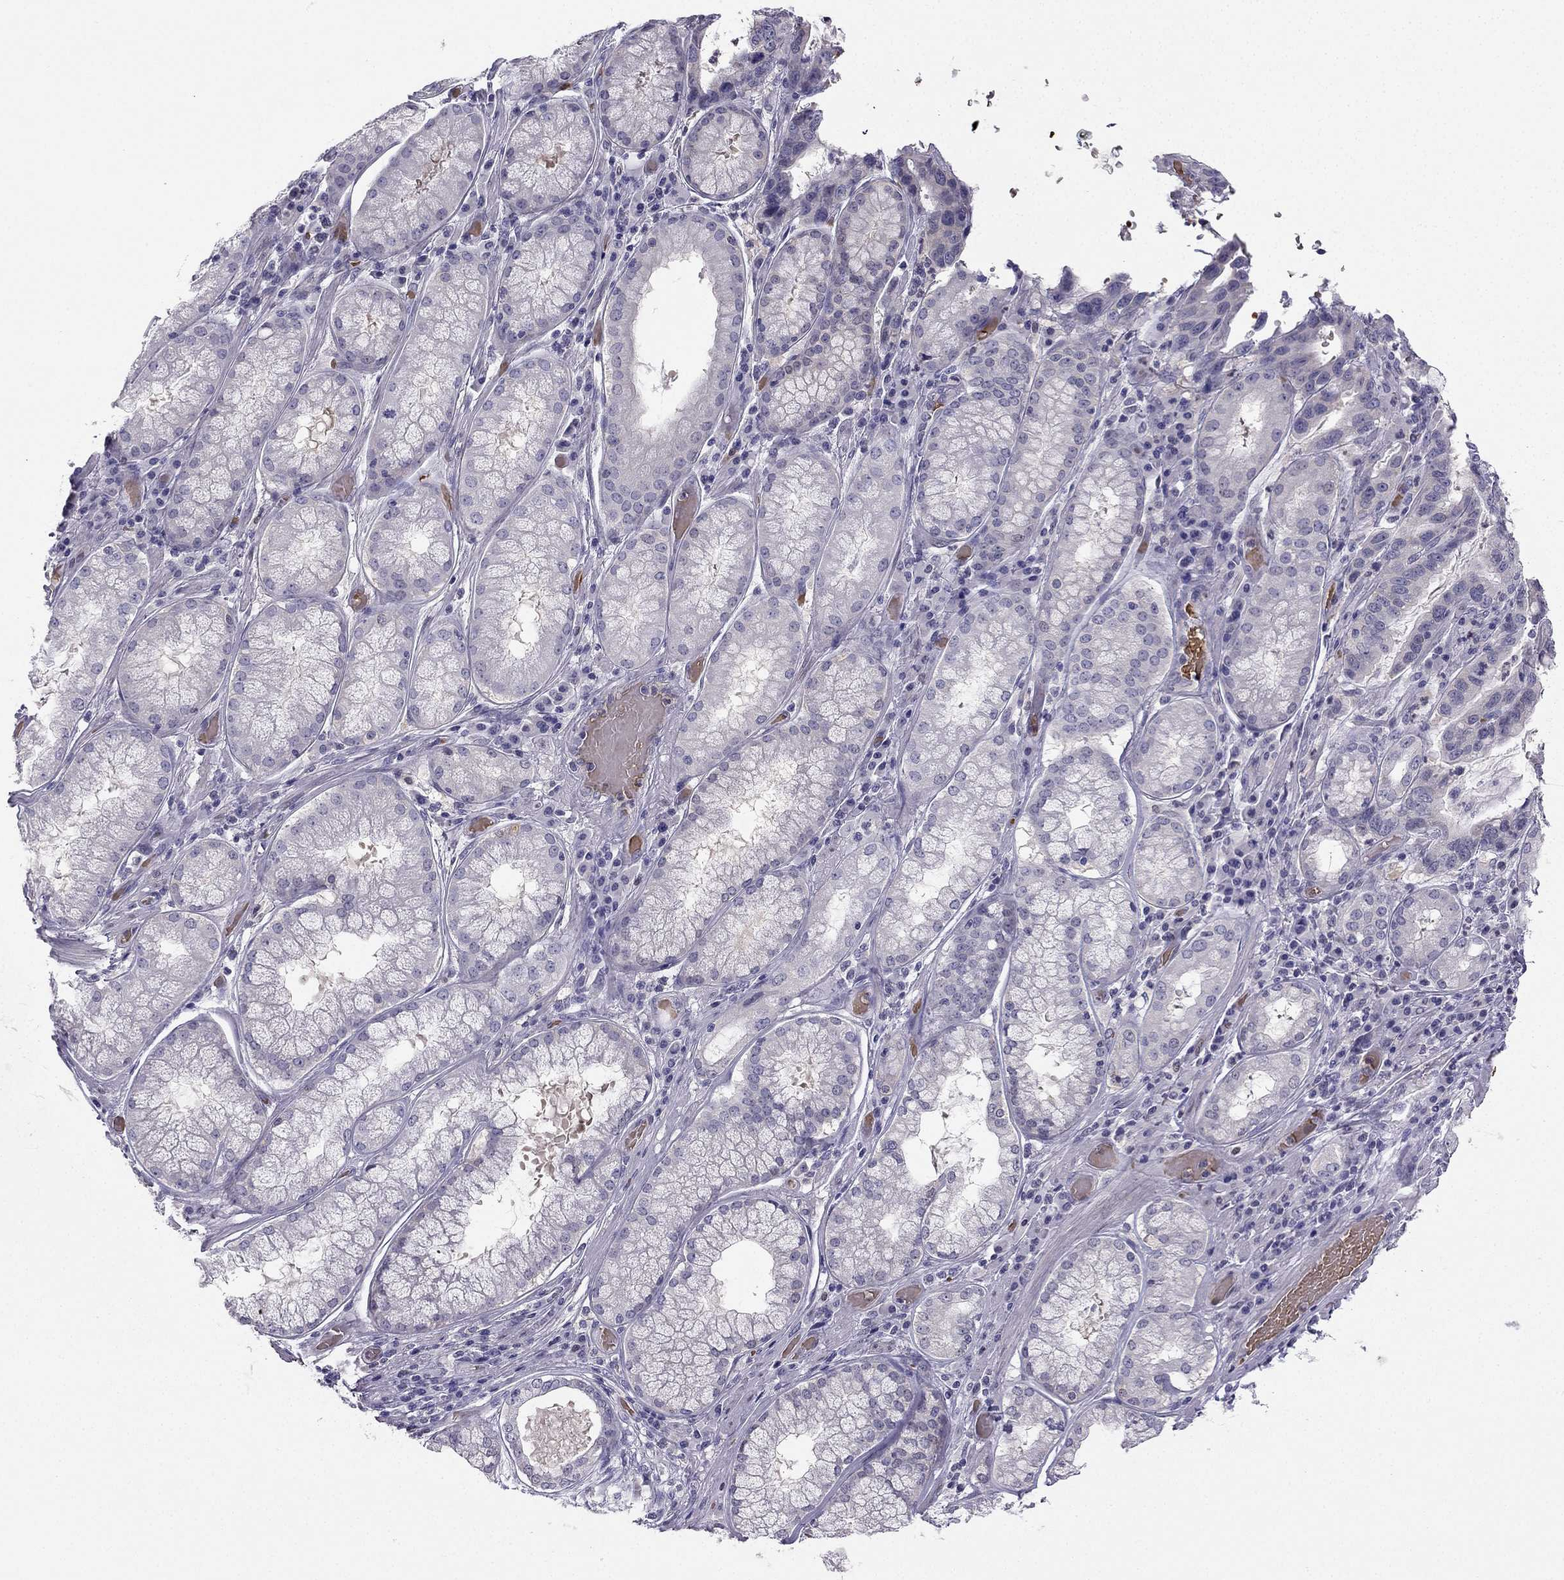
{"staining": {"intensity": "negative", "quantity": "none", "location": "none"}, "tissue": "stomach cancer", "cell_type": "Tumor cells", "image_type": "cancer", "snomed": [{"axis": "morphology", "description": "Adenocarcinoma, NOS"}, {"axis": "topography", "description": "Stomach, lower"}], "caption": "This is an immunohistochemistry histopathology image of human stomach adenocarcinoma. There is no positivity in tumor cells.", "gene": "RSPH14", "patient": {"sex": "female", "age": 76}}